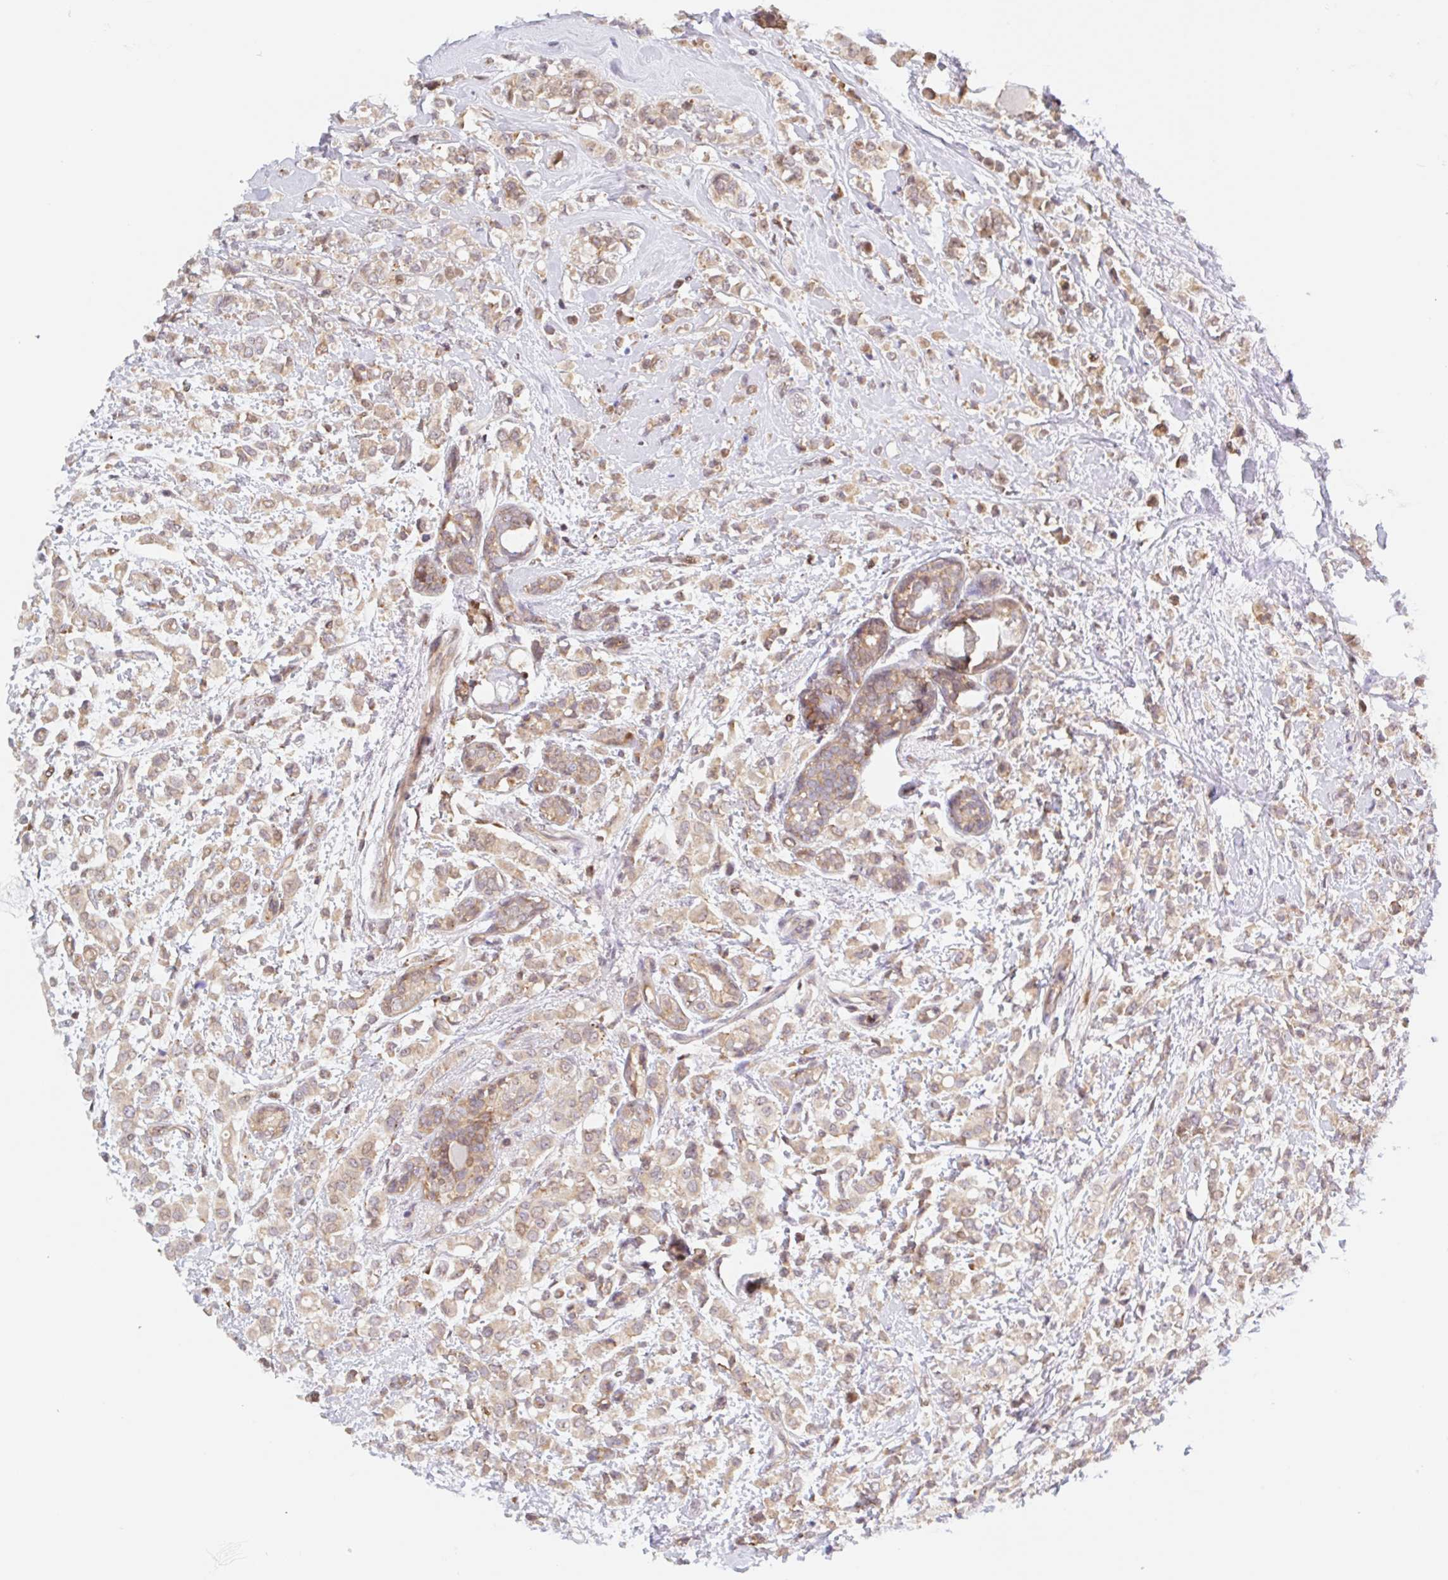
{"staining": {"intensity": "moderate", "quantity": ">75%", "location": "cytoplasmic/membranous"}, "tissue": "breast cancer", "cell_type": "Tumor cells", "image_type": "cancer", "snomed": [{"axis": "morphology", "description": "Lobular carcinoma"}, {"axis": "topography", "description": "Breast"}], "caption": "Immunohistochemical staining of human breast cancer shows medium levels of moderate cytoplasmic/membranous positivity in about >75% of tumor cells. The staining is performed using DAB (3,3'-diaminobenzidine) brown chromogen to label protein expression. The nuclei are counter-stained blue using hematoxylin.", "gene": "TBPL2", "patient": {"sex": "female", "age": 68}}